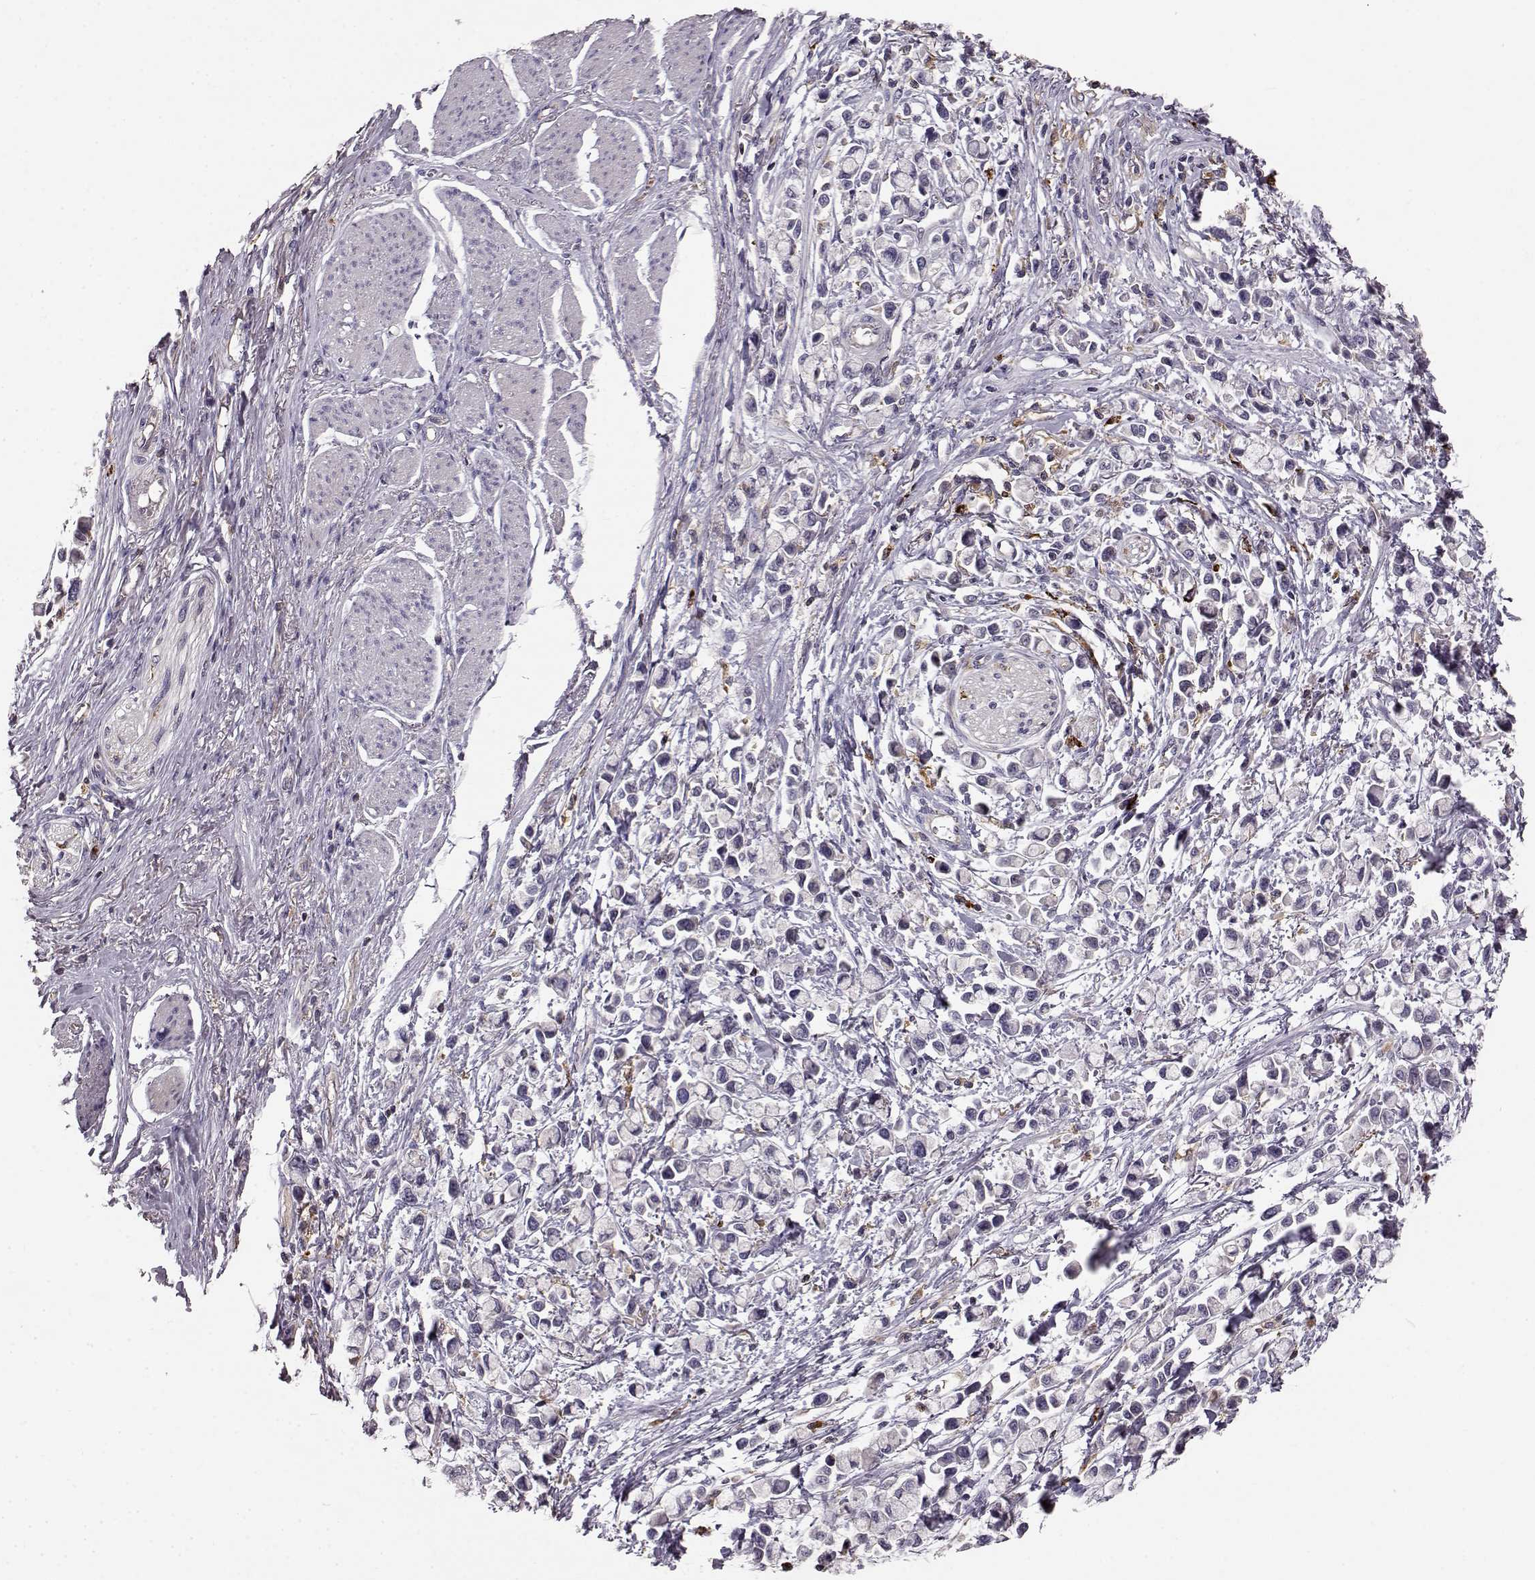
{"staining": {"intensity": "negative", "quantity": "none", "location": "none"}, "tissue": "stomach cancer", "cell_type": "Tumor cells", "image_type": "cancer", "snomed": [{"axis": "morphology", "description": "Adenocarcinoma, NOS"}, {"axis": "topography", "description": "Stomach"}], "caption": "The image exhibits no staining of tumor cells in stomach cancer (adenocarcinoma).", "gene": "CCNF", "patient": {"sex": "female", "age": 81}}